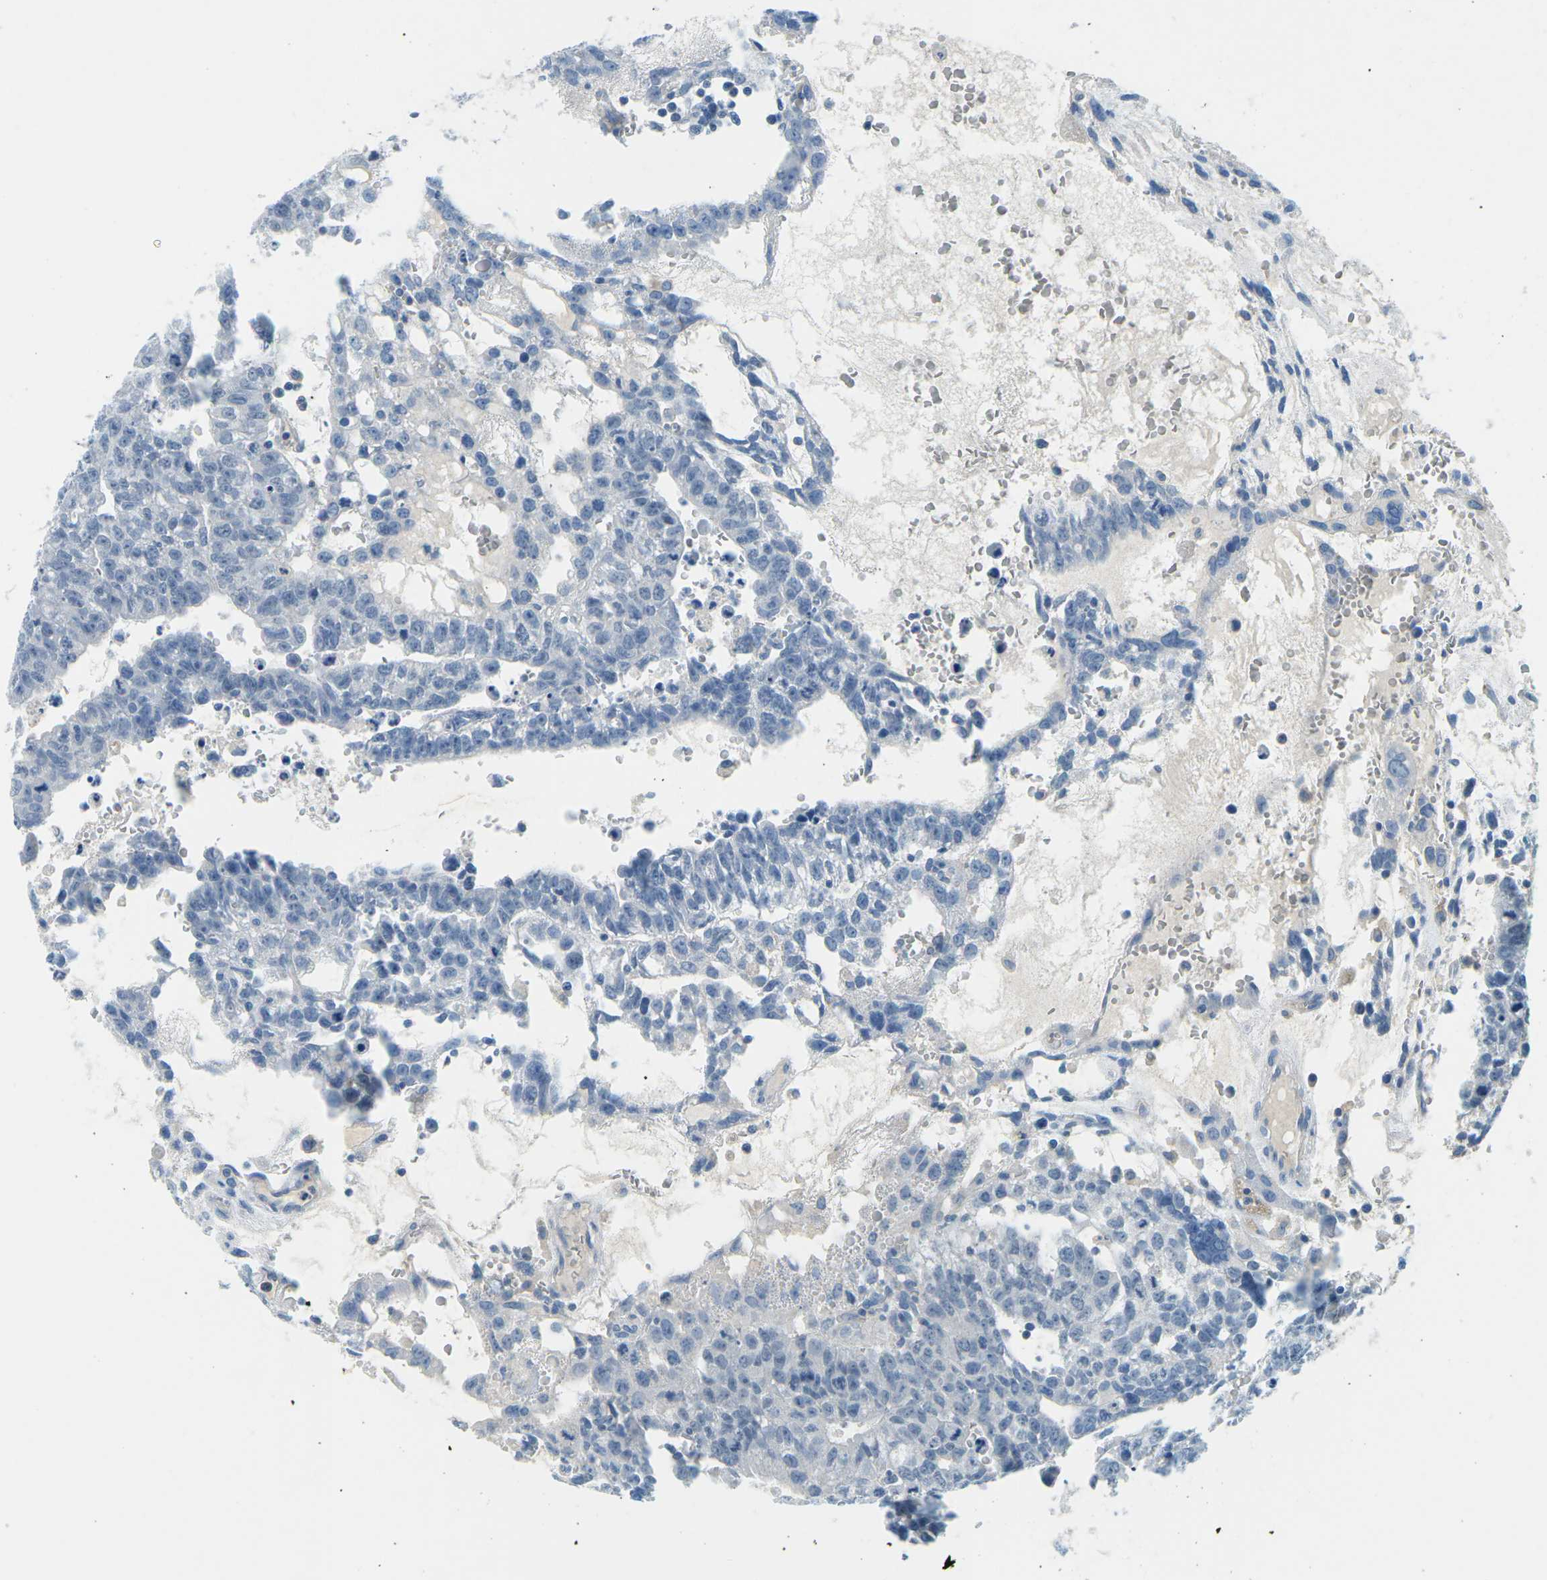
{"staining": {"intensity": "negative", "quantity": "none", "location": "none"}, "tissue": "testis cancer", "cell_type": "Tumor cells", "image_type": "cancer", "snomed": [{"axis": "morphology", "description": "Seminoma, NOS"}, {"axis": "morphology", "description": "Carcinoma, Embryonal, NOS"}, {"axis": "topography", "description": "Testis"}], "caption": "This histopathology image is of testis cancer stained with IHC to label a protein in brown with the nuclei are counter-stained blue. There is no expression in tumor cells. Nuclei are stained in blue.", "gene": "CD47", "patient": {"sex": "male", "age": 52}}